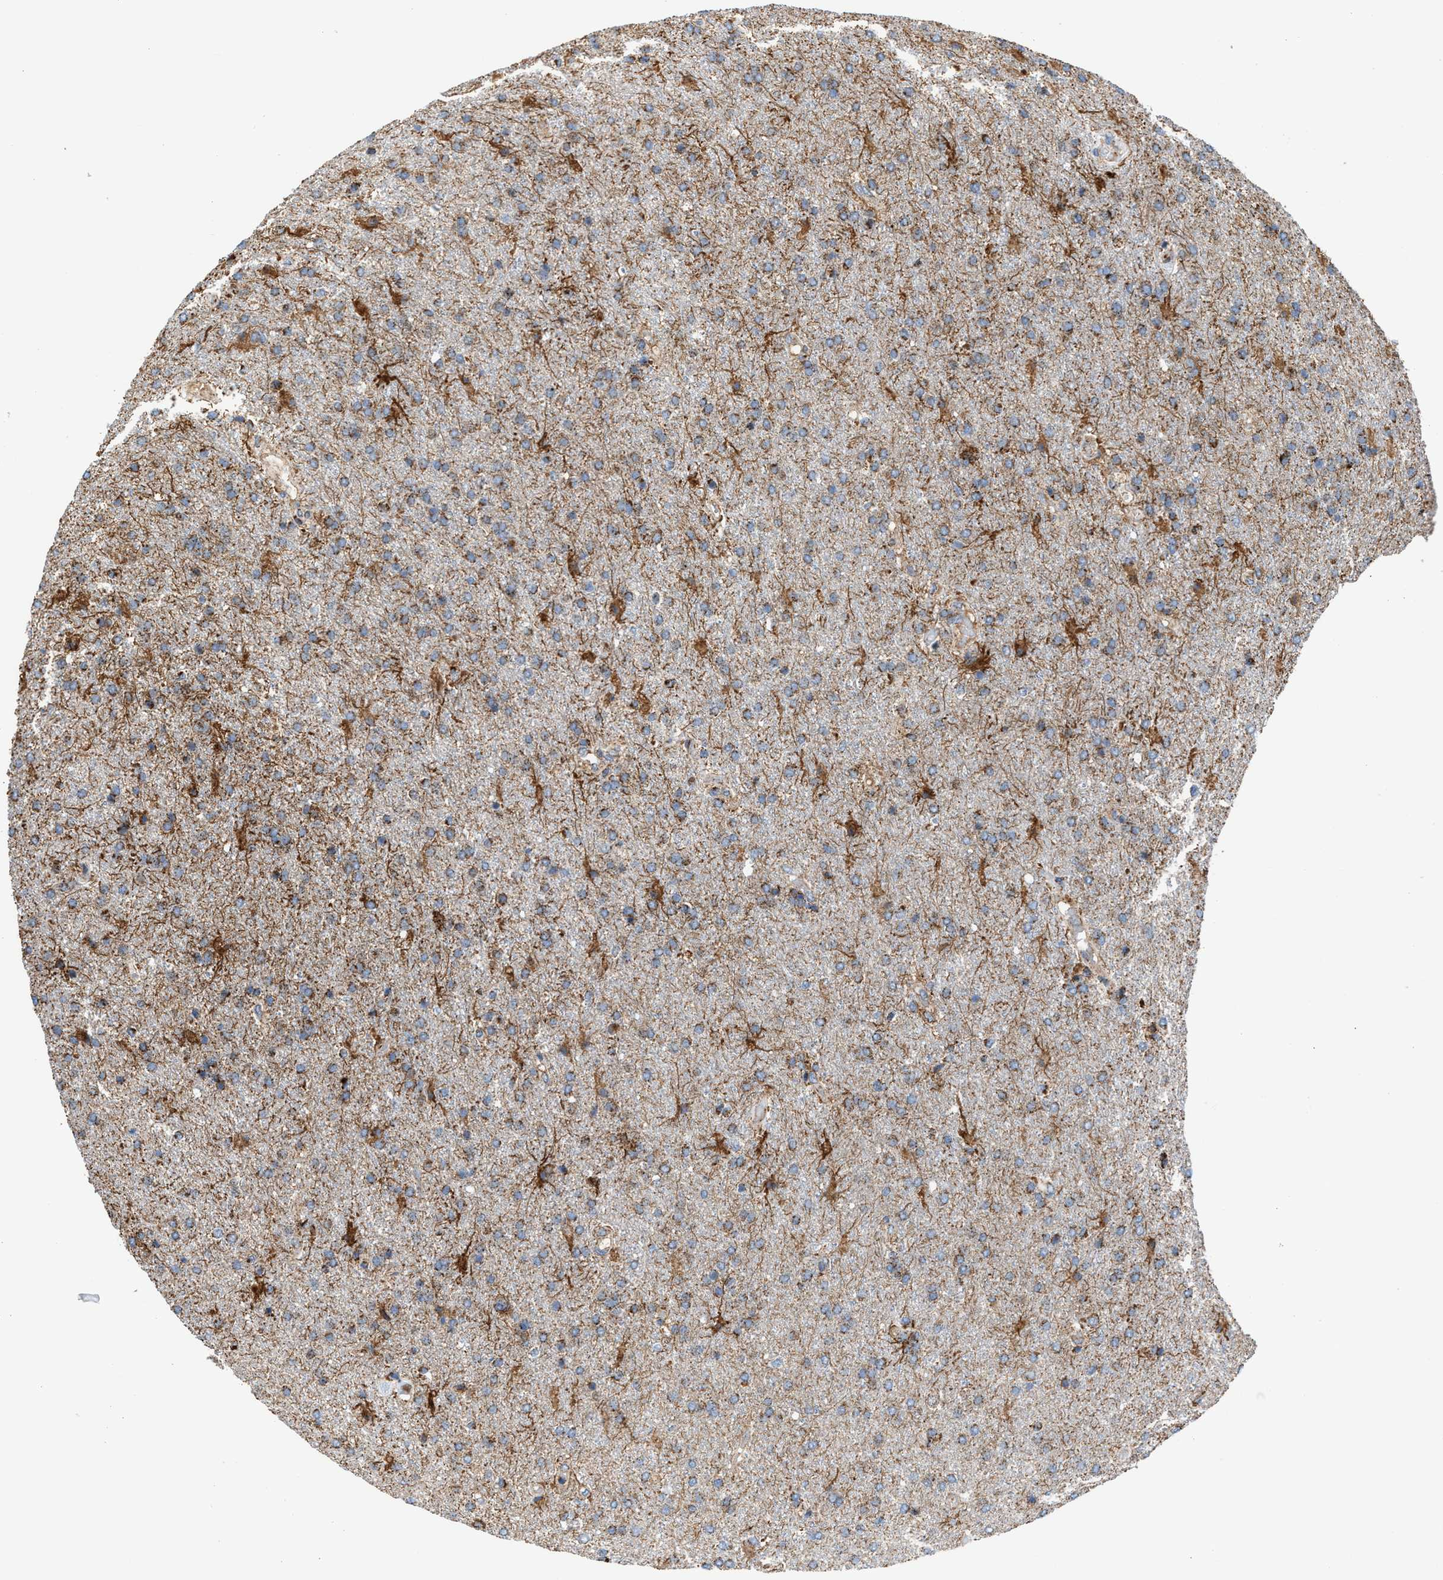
{"staining": {"intensity": "moderate", "quantity": ">75%", "location": "cytoplasmic/membranous"}, "tissue": "glioma", "cell_type": "Tumor cells", "image_type": "cancer", "snomed": [{"axis": "morphology", "description": "Glioma, malignant, High grade"}, {"axis": "topography", "description": "Brain"}], "caption": "Approximately >75% of tumor cells in human glioma show moderate cytoplasmic/membranous protein expression as visualized by brown immunohistochemical staining.", "gene": "PMPCA", "patient": {"sex": "male", "age": 72}}